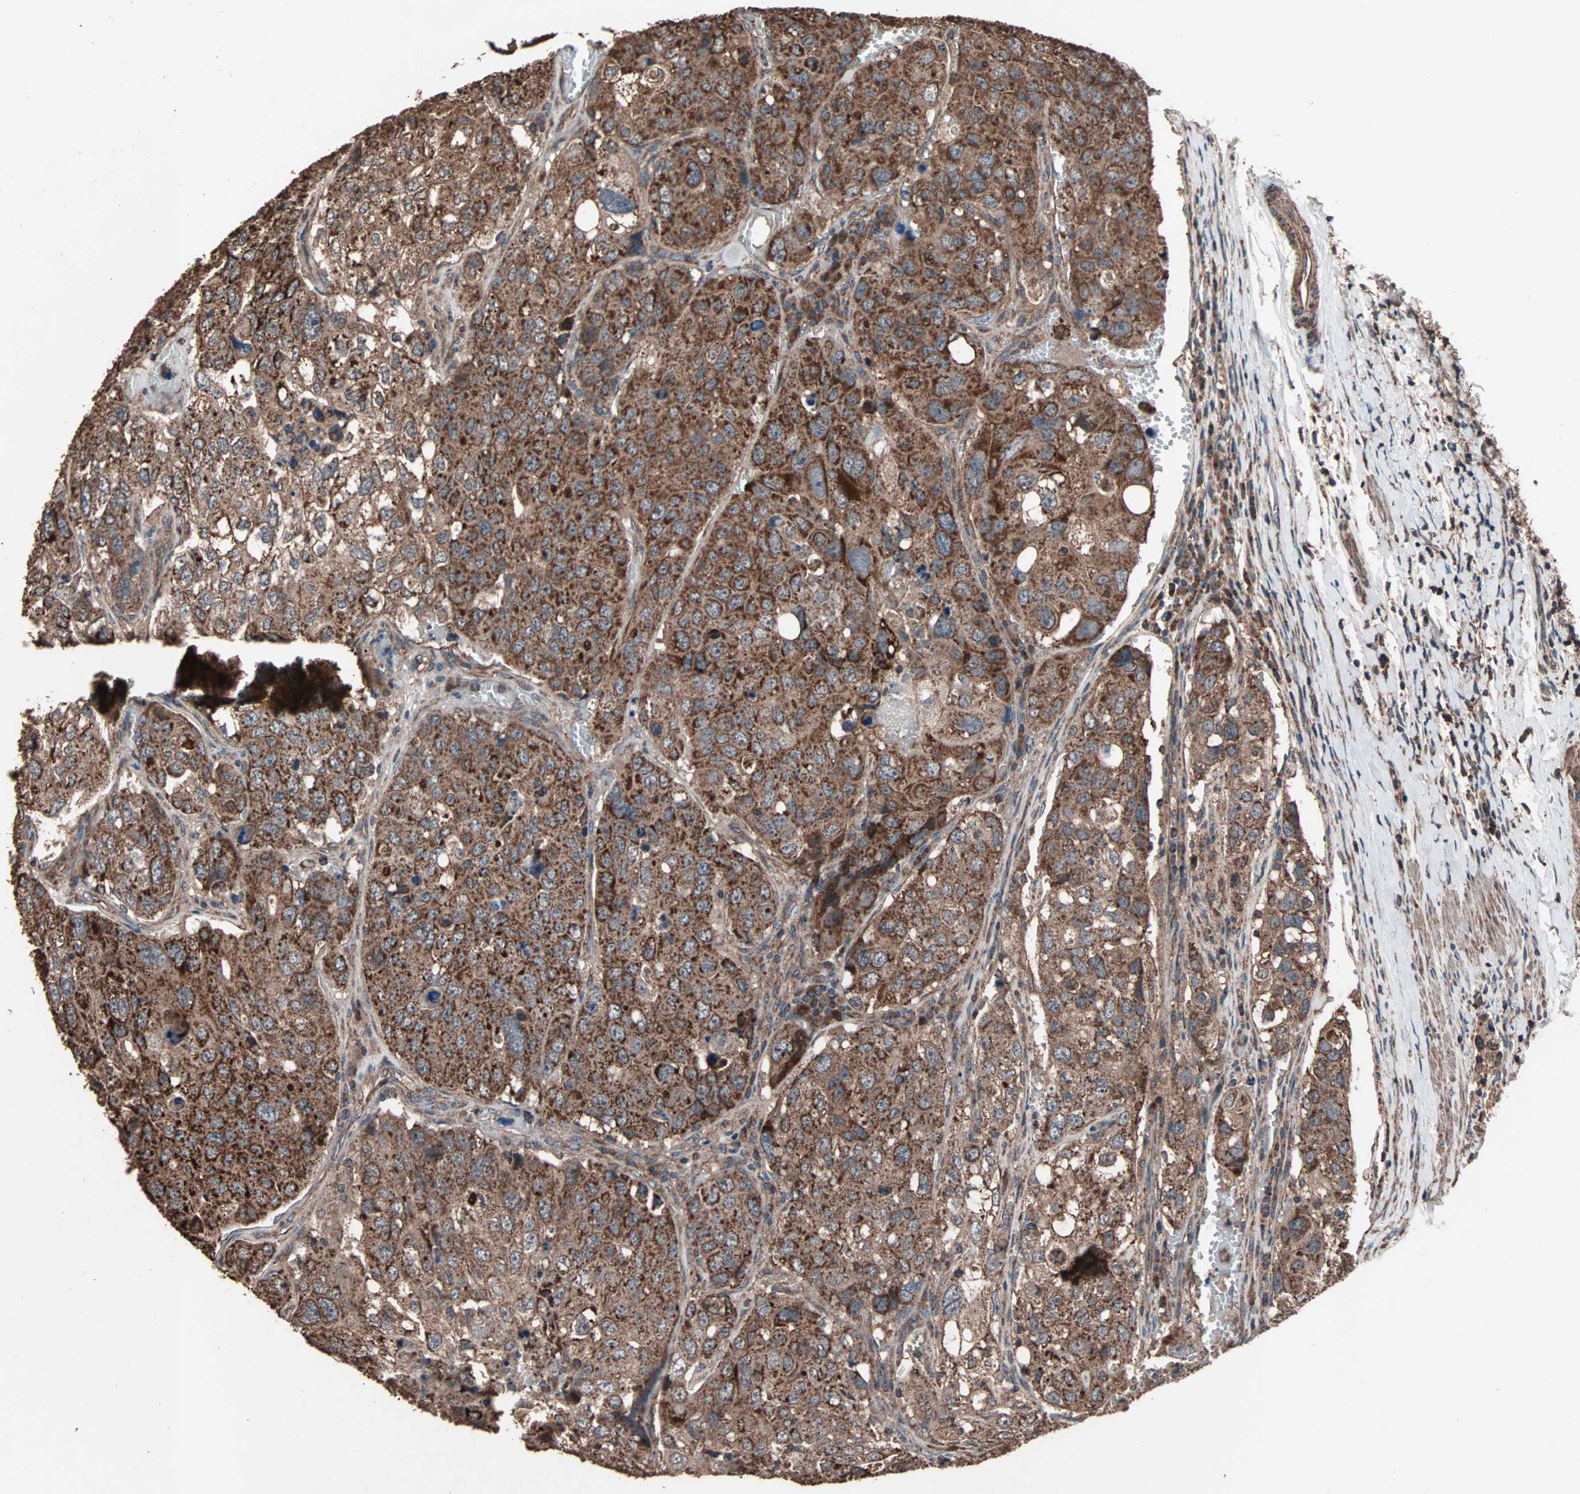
{"staining": {"intensity": "strong", "quantity": ">75%", "location": "cytoplasmic/membranous"}, "tissue": "urothelial cancer", "cell_type": "Tumor cells", "image_type": "cancer", "snomed": [{"axis": "morphology", "description": "Urothelial carcinoma, High grade"}, {"axis": "topography", "description": "Lymph node"}, {"axis": "topography", "description": "Urinary bladder"}], "caption": "Urothelial cancer tissue displays strong cytoplasmic/membranous staining in about >75% of tumor cells (DAB IHC with brightfield microscopy, high magnification).", "gene": "MRPL2", "patient": {"sex": "male", "age": 51}}